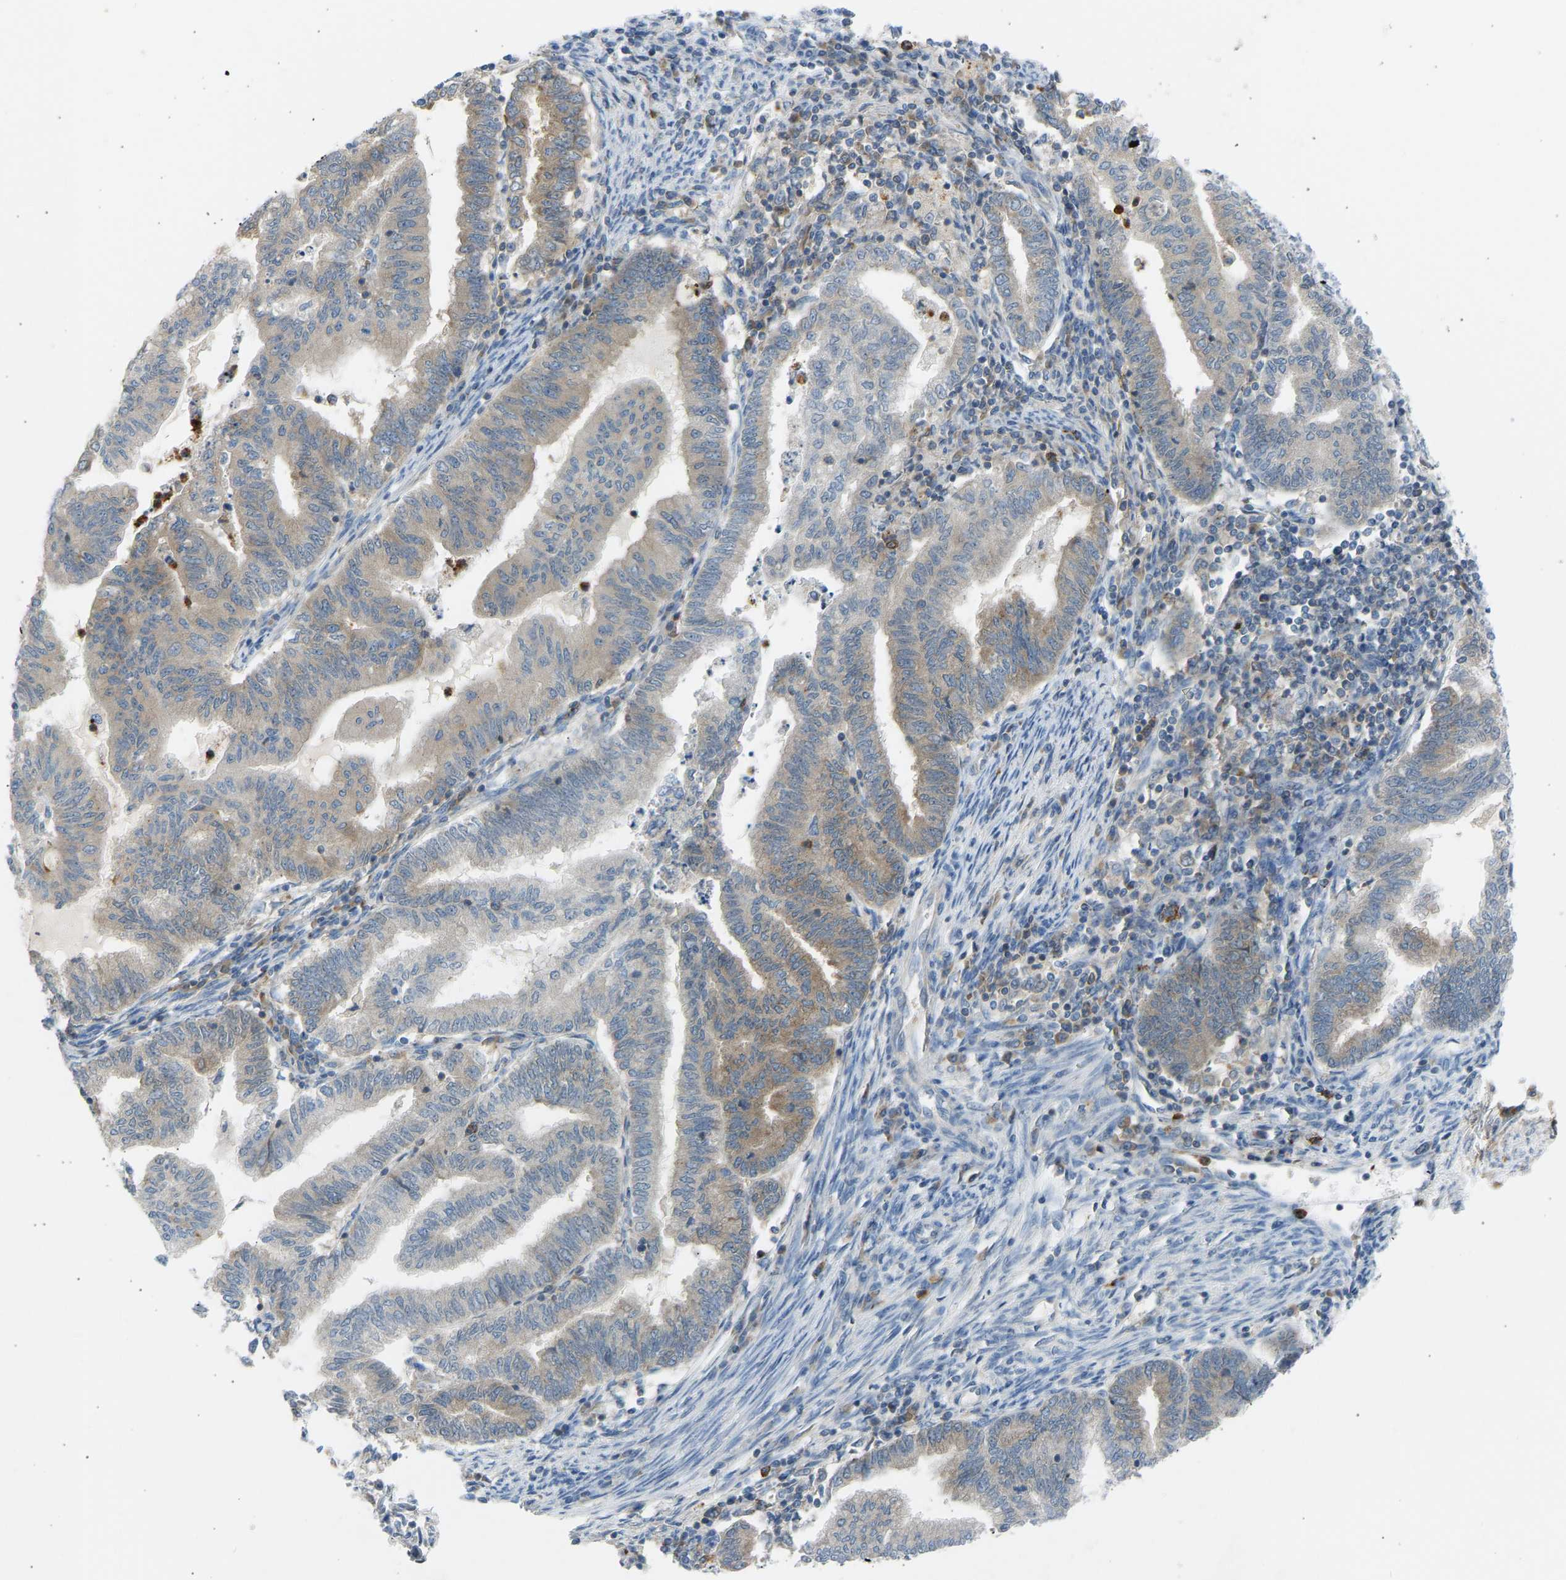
{"staining": {"intensity": "moderate", "quantity": "25%-75%", "location": "cytoplasmic/membranous"}, "tissue": "endometrial cancer", "cell_type": "Tumor cells", "image_type": "cancer", "snomed": [{"axis": "morphology", "description": "Polyp, NOS"}, {"axis": "morphology", "description": "Adenocarcinoma, NOS"}, {"axis": "morphology", "description": "Adenoma, NOS"}, {"axis": "topography", "description": "Endometrium"}], "caption": "A medium amount of moderate cytoplasmic/membranous expression is present in about 25%-75% of tumor cells in endometrial polyp tissue.", "gene": "TRIM50", "patient": {"sex": "female", "age": 79}}